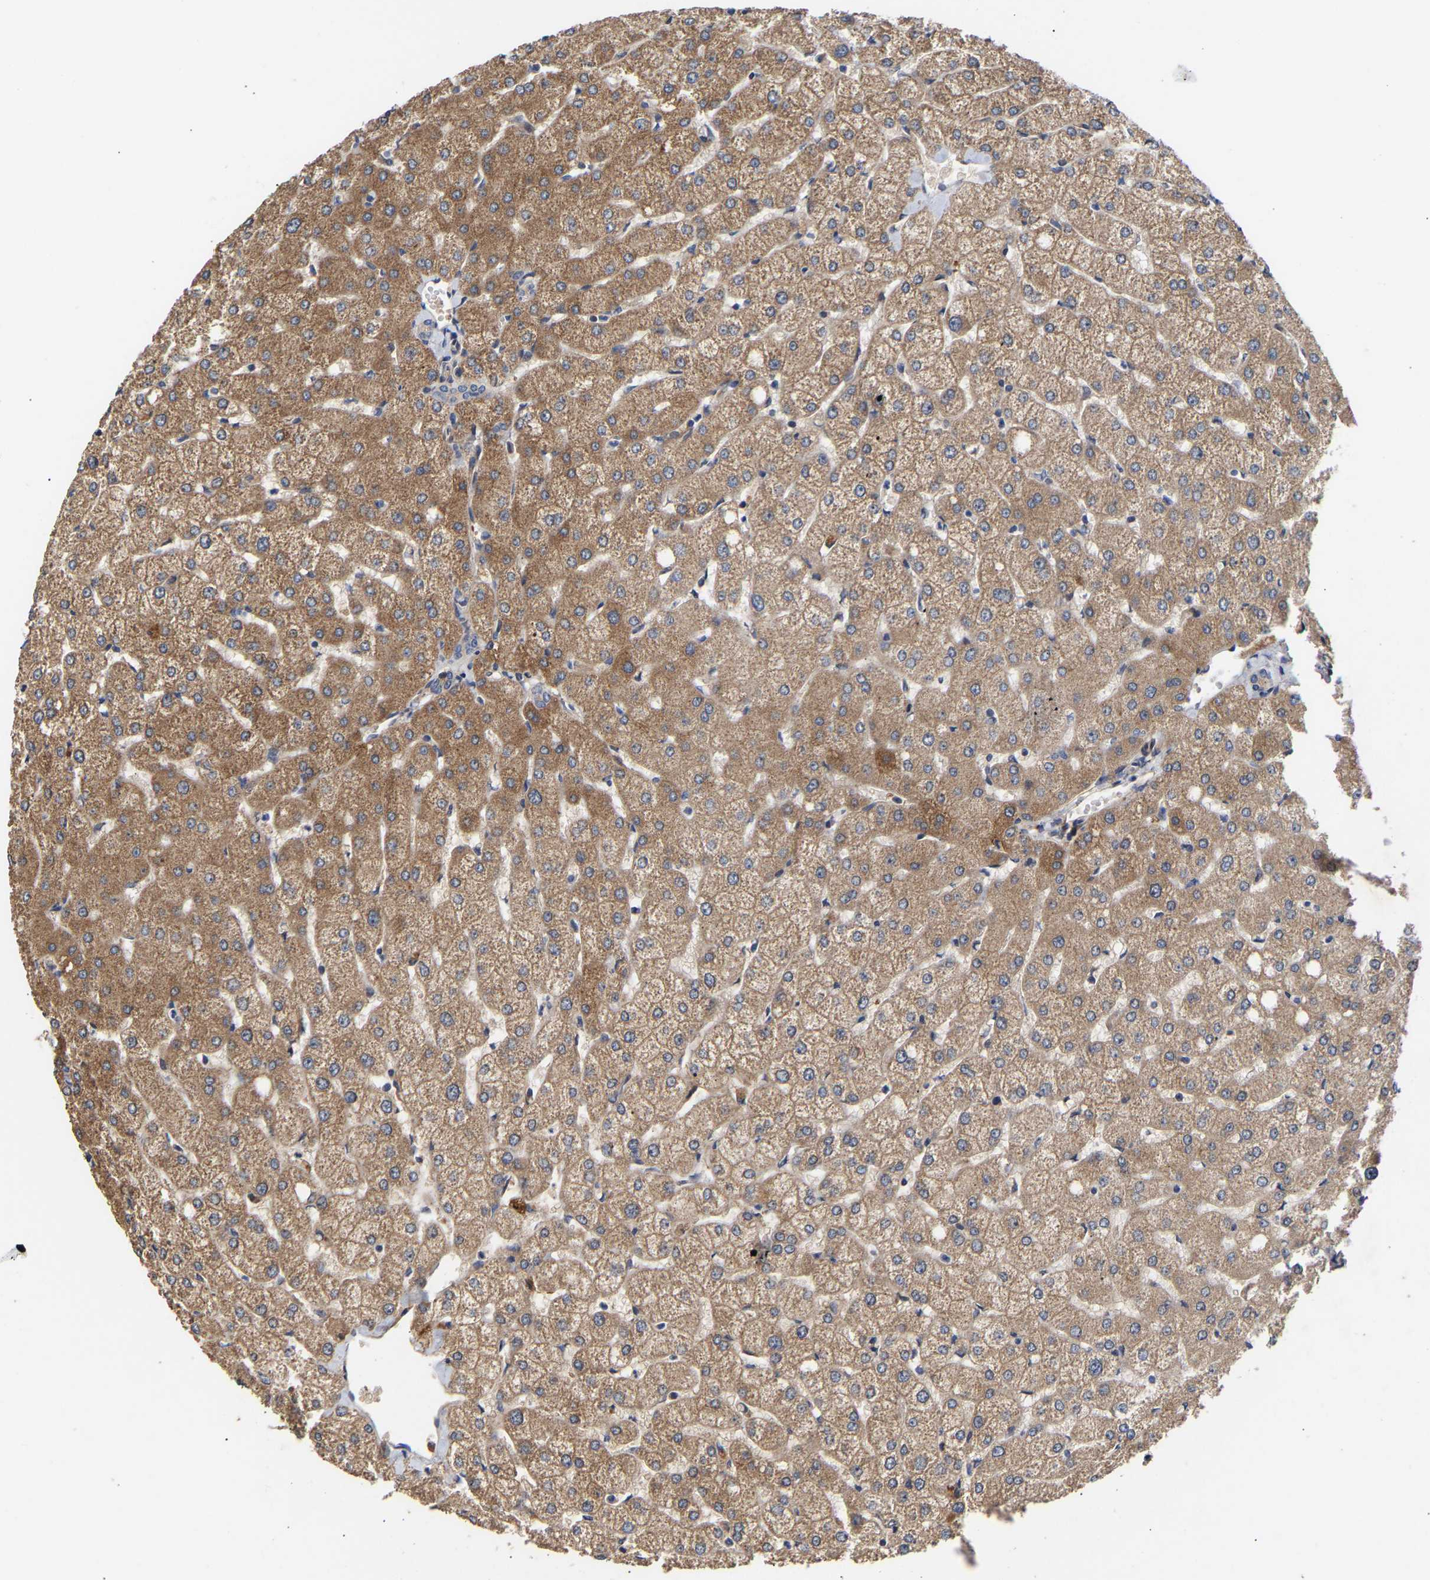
{"staining": {"intensity": "weak", "quantity": "<25%", "location": "cytoplasmic/membranous"}, "tissue": "liver", "cell_type": "Cholangiocytes", "image_type": "normal", "snomed": [{"axis": "morphology", "description": "Normal tissue, NOS"}, {"axis": "topography", "description": "Liver"}], "caption": "Protein analysis of benign liver reveals no significant expression in cholangiocytes. (DAB immunohistochemistry with hematoxylin counter stain).", "gene": "KASH5", "patient": {"sex": "female", "age": 54}}